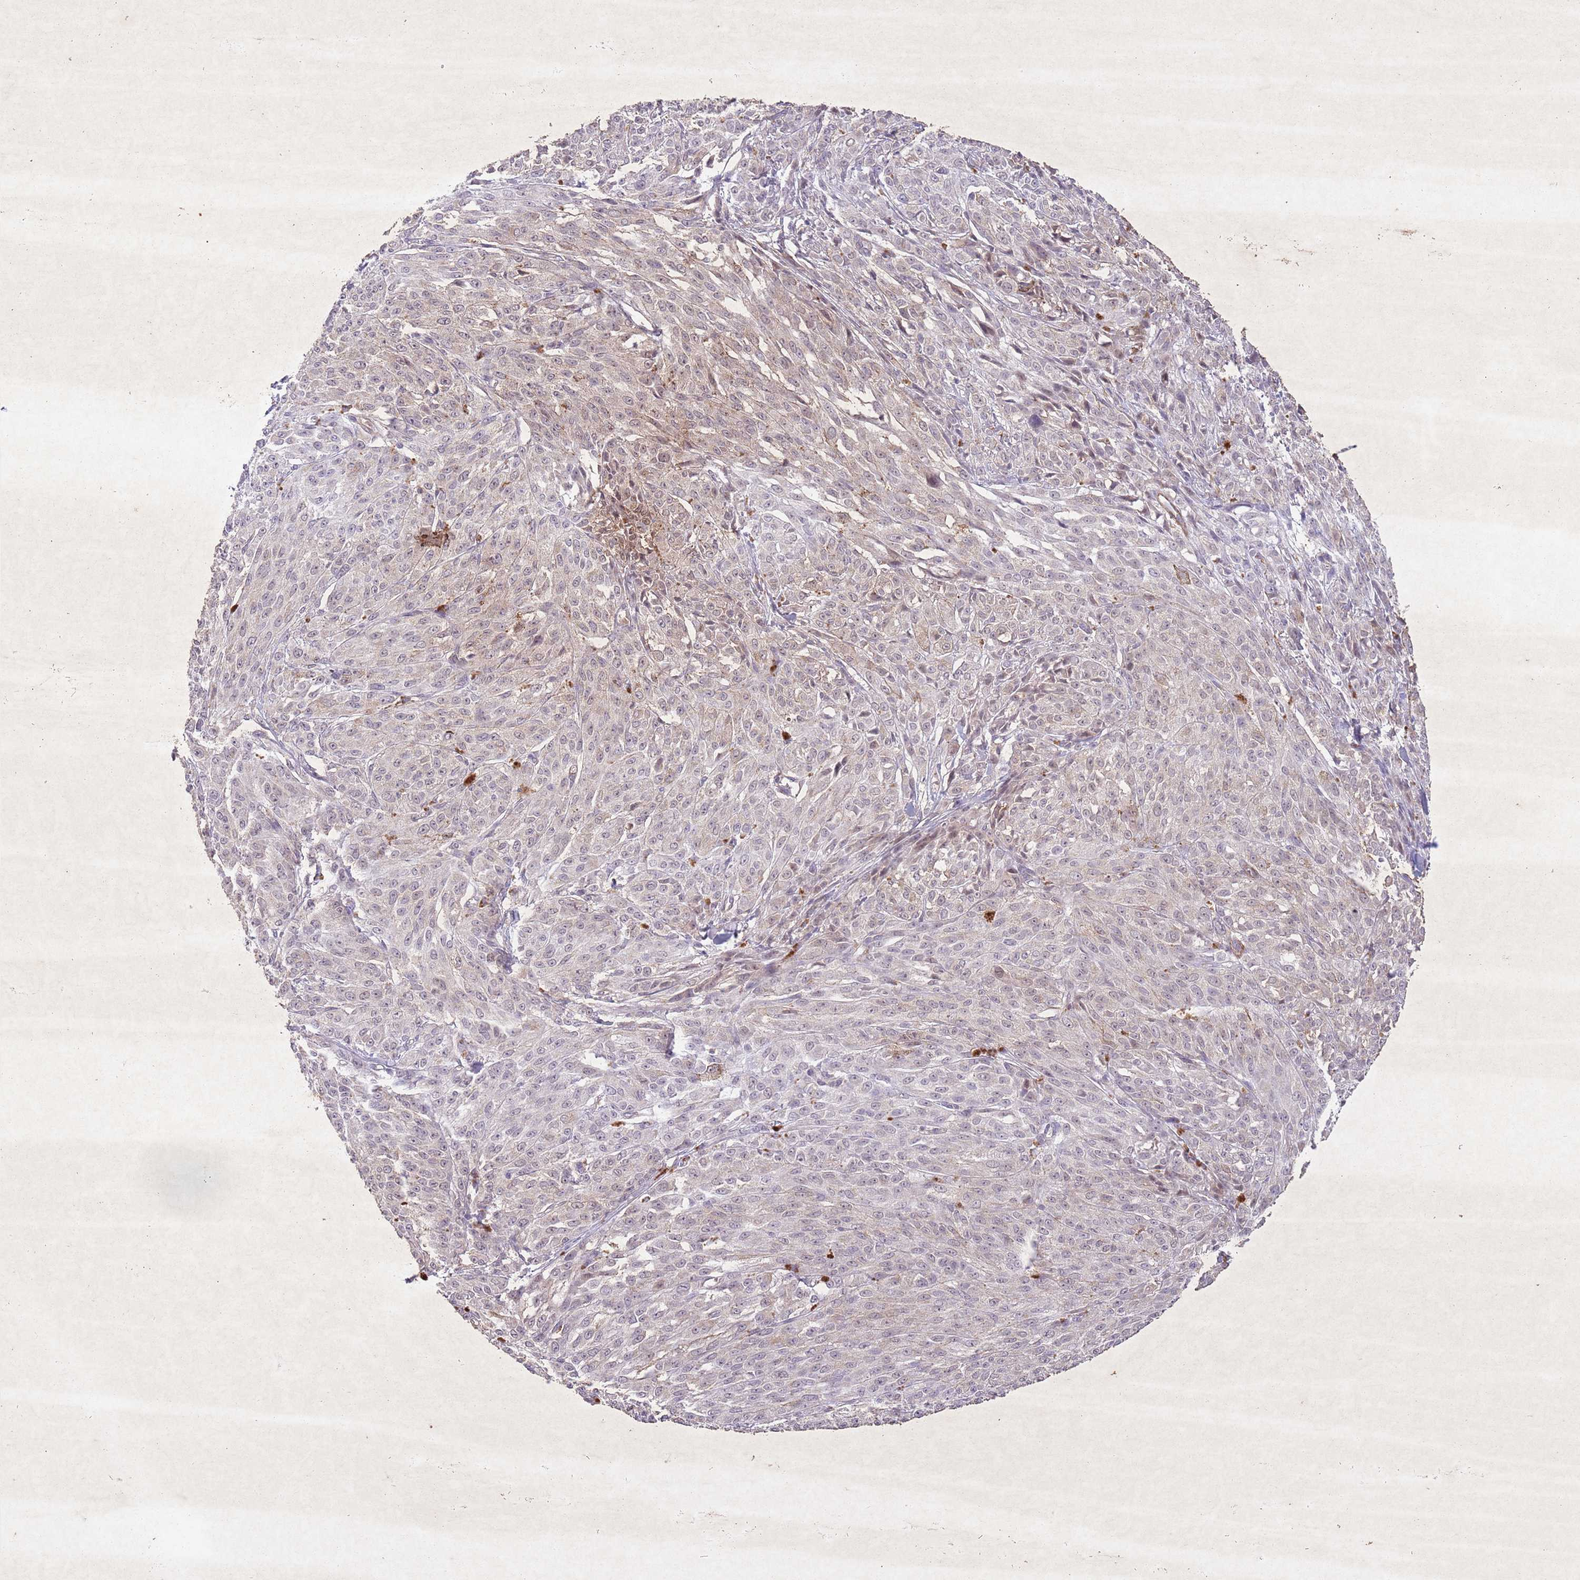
{"staining": {"intensity": "negative", "quantity": "none", "location": "none"}, "tissue": "melanoma", "cell_type": "Tumor cells", "image_type": "cancer", "snomed": [{"axis": "morphology", "description": "Malignant melanoma, NOS"}, {"axis": "topography", "description": "Skin"}], "caption": "Human melanoma stained for a protein using IHC demonstrates no positivity in tumor cells.", "gene": "CCNI", "patient": {"sex": "female", "age": 52}}